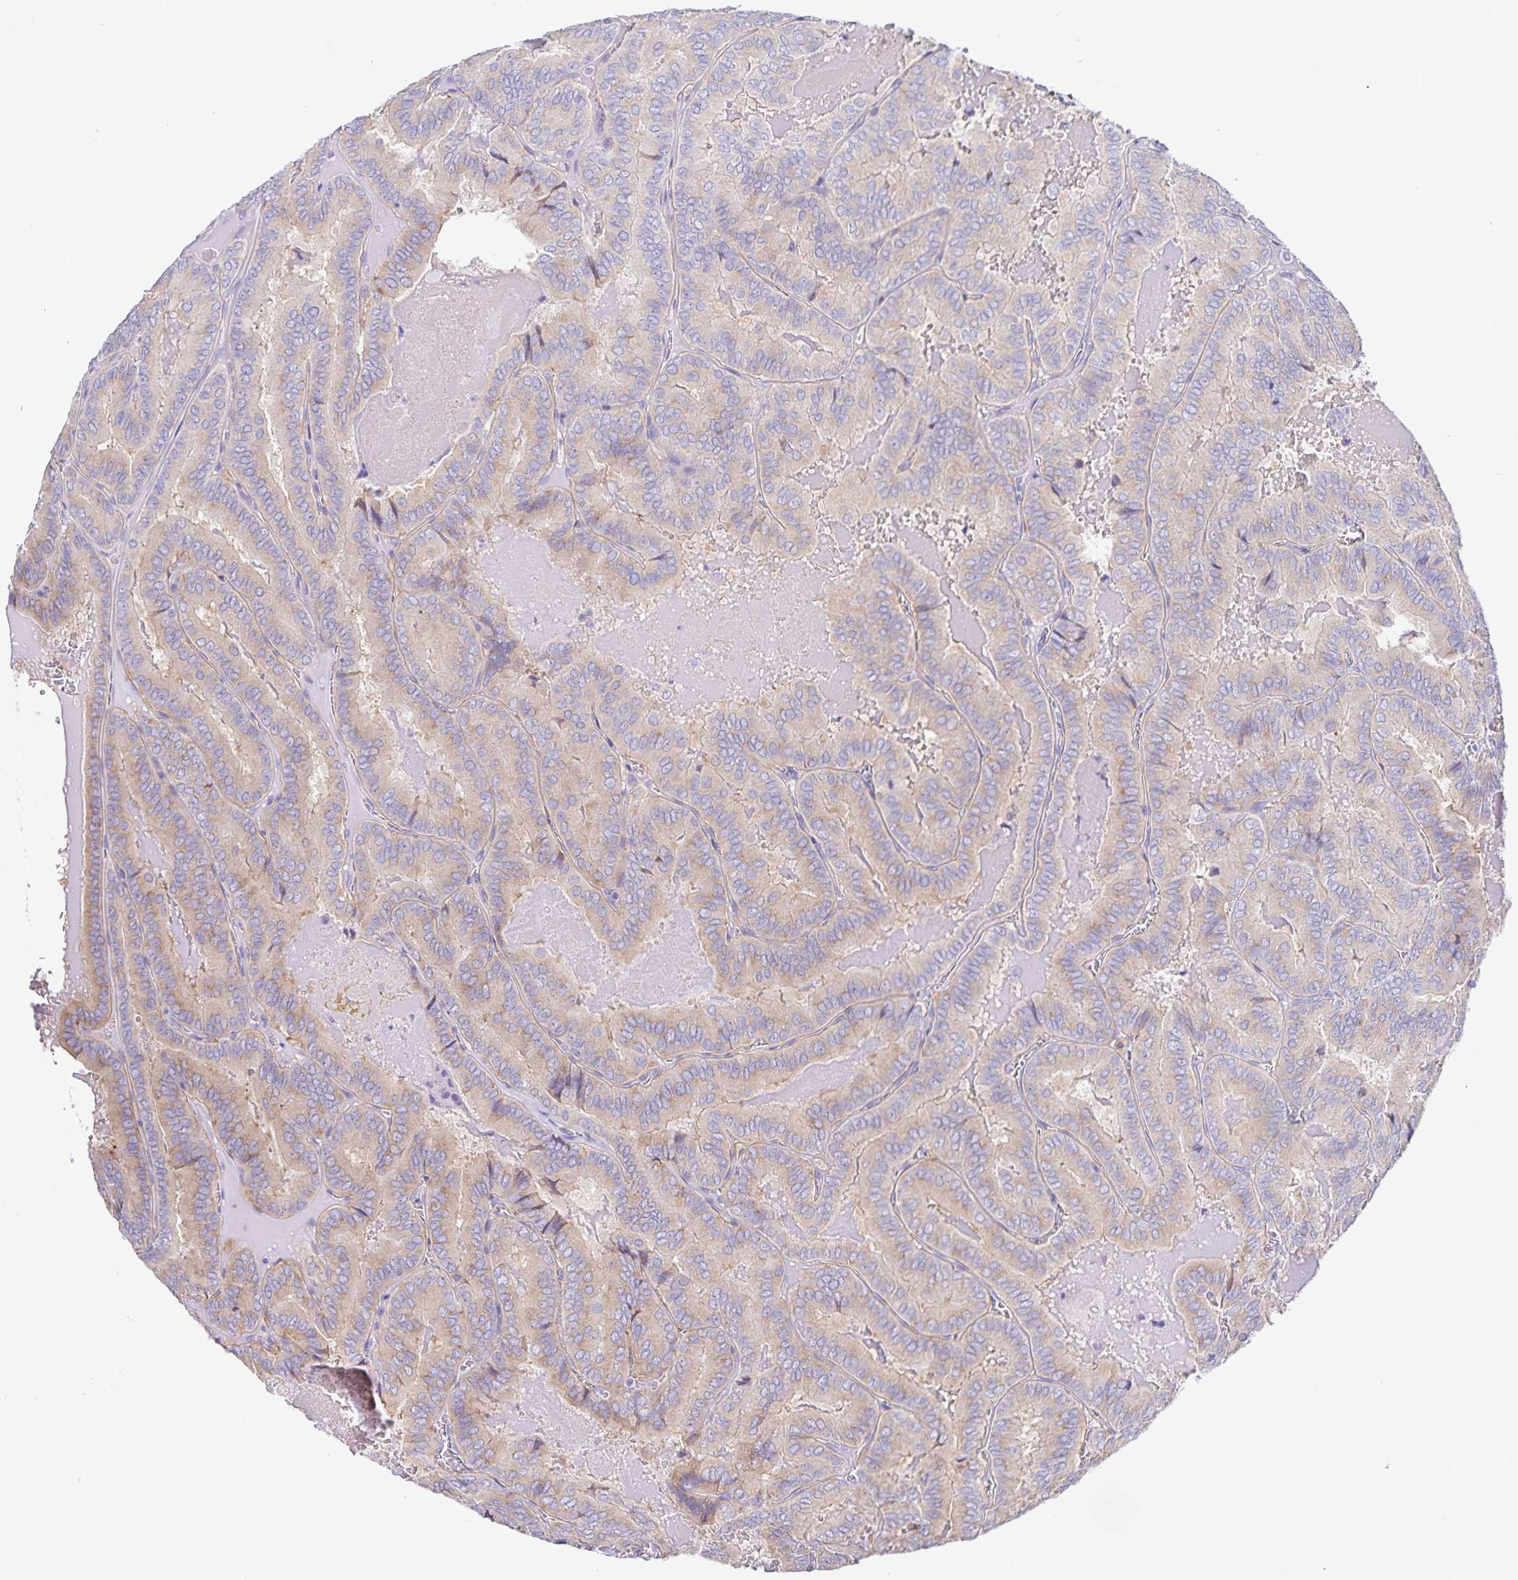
{"staining": {"intensity": "weak", "quantity": ">75%", "location": "cytoplasmic/membranous"}, "tissue": "thyroid cancer", "cell_type": "Tumor cells", "image_type": "cancer", "snomed": [{"axis": "morphology", "description": "Papillary adenocarcinoma, NOS"}, {"axis": "topography", "description": "Thyroid gland"}], "caption": "Thyroid papillary adenocarcinoma stained with immunohistochemistry displays weak cytoplasmic/membranous expression in about >75% of tumor cells. (DAB (3,3'-diaminobenzidine) IHC with brightfield microscopy, high magnification).", "gene": "BOLL", "patient": {"sex": "female", "age": 75}}